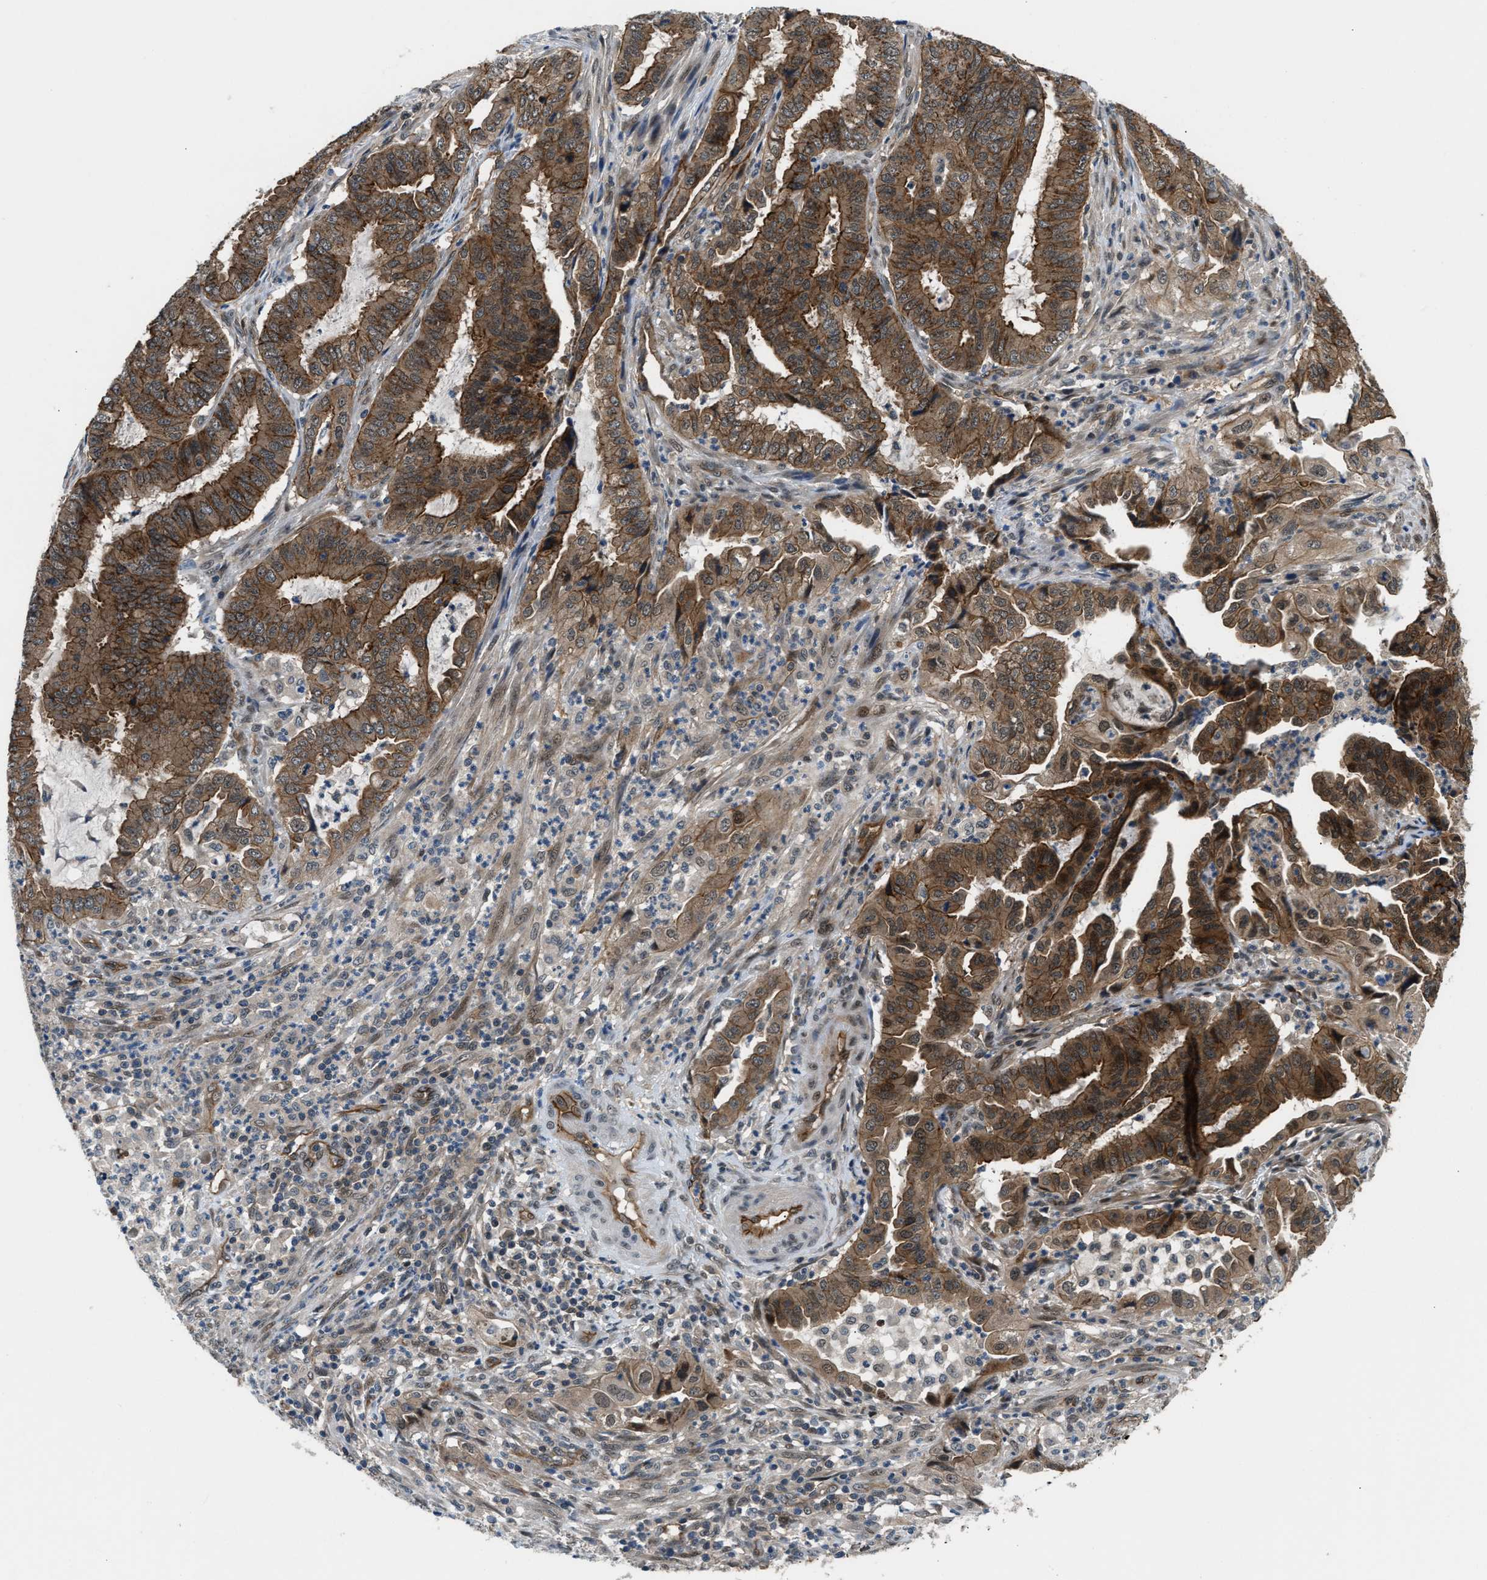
{"staining": {"intensity": "strong", "quantity": ">75%", "location": "cytoplasmic/membranous"}, "tissue": "endometrial cancer", "cell_type": "Tumor cells", "image_type": "cancer", "snomed": [{"axis": "morphology", "description": "Adenocarcinoma, NOS"}, {"axis": "topography", "description": "Endometrium"}], "caption": "A high amount of strong cytoplasmic/membranous staining is seen in approximately >75% of tumor cells in endometrial adenocarcinoma tissue.", "gene": "COPS2", "patient": {"sex": "female", "age": 51}}